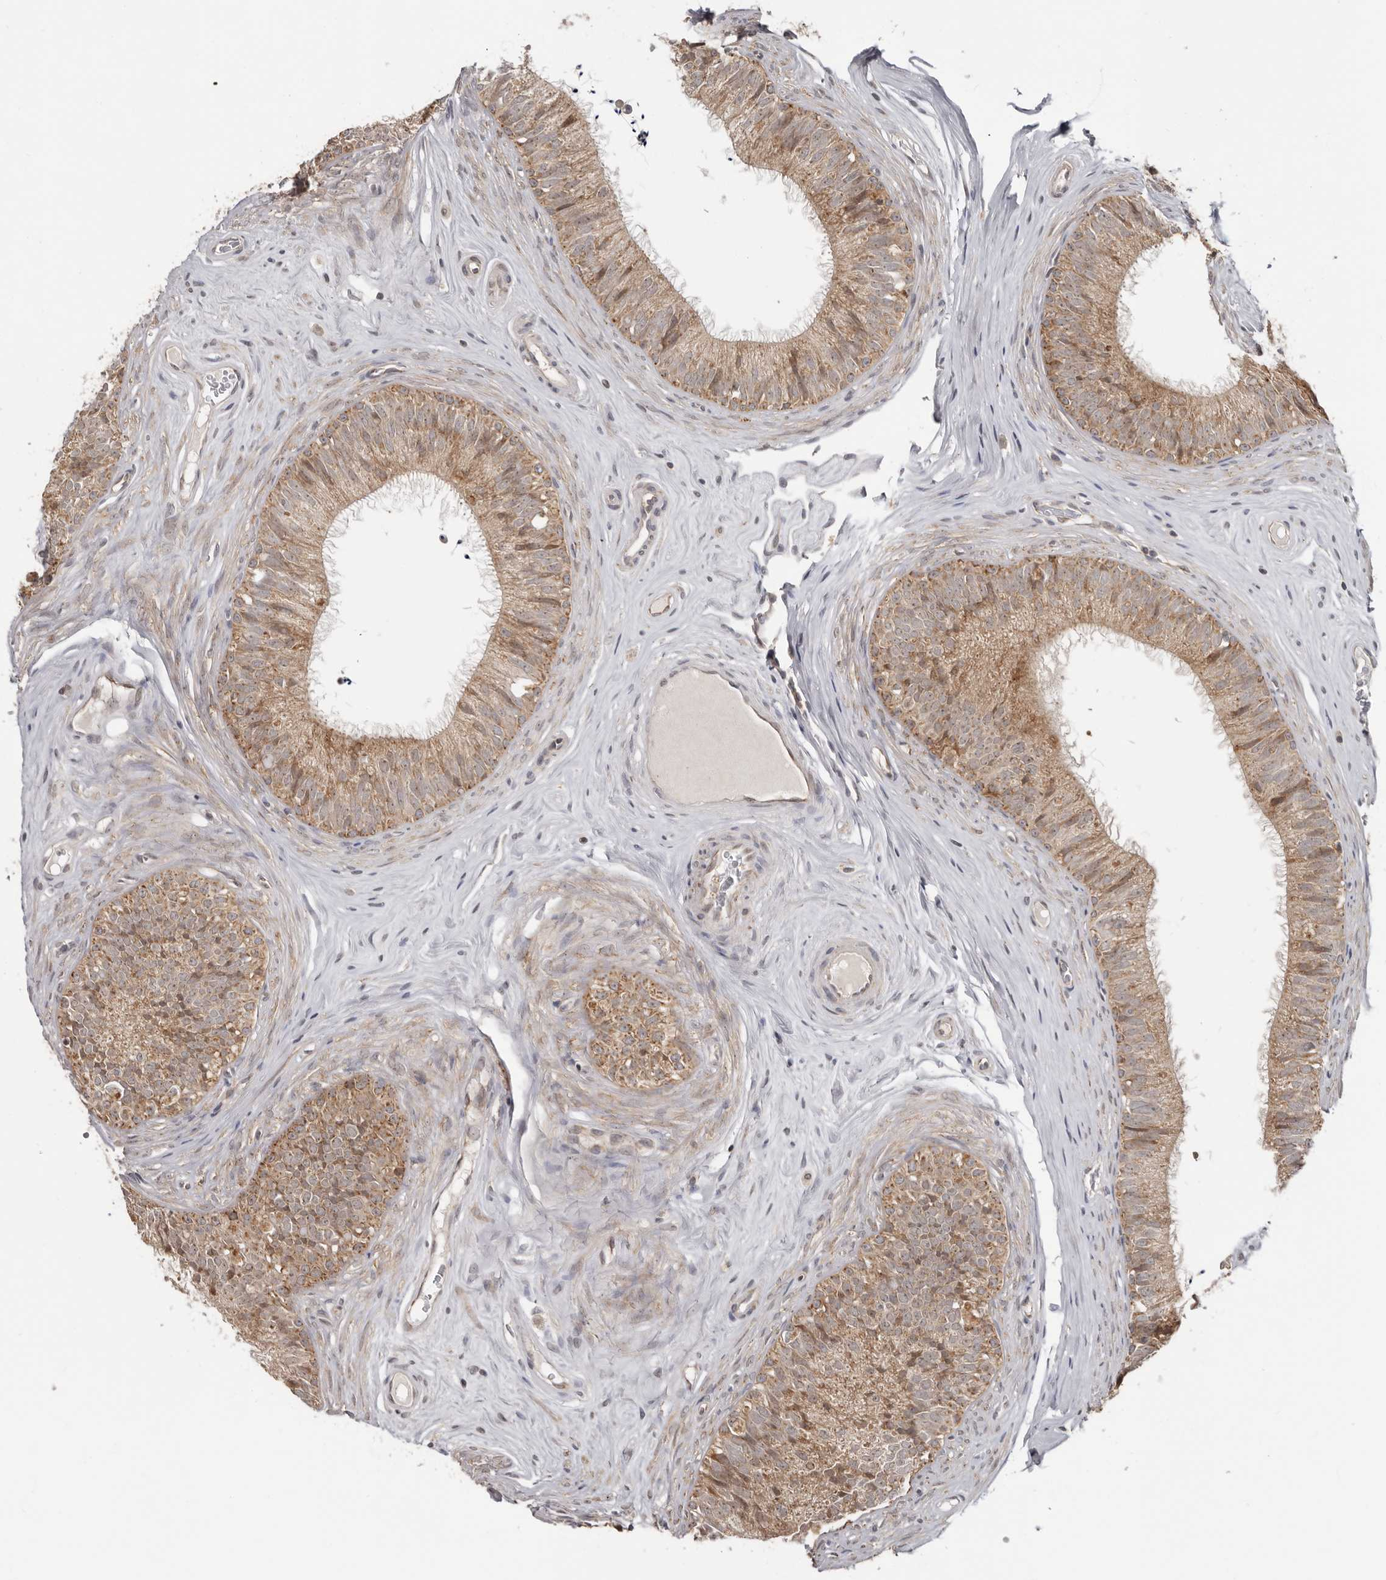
{"staining": {"intensity": "moderate", "quantity": ">75%", "location": "cytoplasmic/membranous,nuclear"}, "tissue": "epididymis", "cell_type": "Glandular cells", "image_type": "normal", "snomed": [{"axis": "morphology", "description": "Normal tissue, NOS"}, {"axis": "topography", "description": "Epididymis"}], "caption": "Normal epididymis exhibits moderate cytoplasmic/membranous,nuclear staining in approximately >75% of glandular cells (DAB (3,3'-diaminobenzidine) IHC with brightfield microscopy, high magnification)..", "gene": "BAD", "patient": {"sex": "male", "age": 29}}